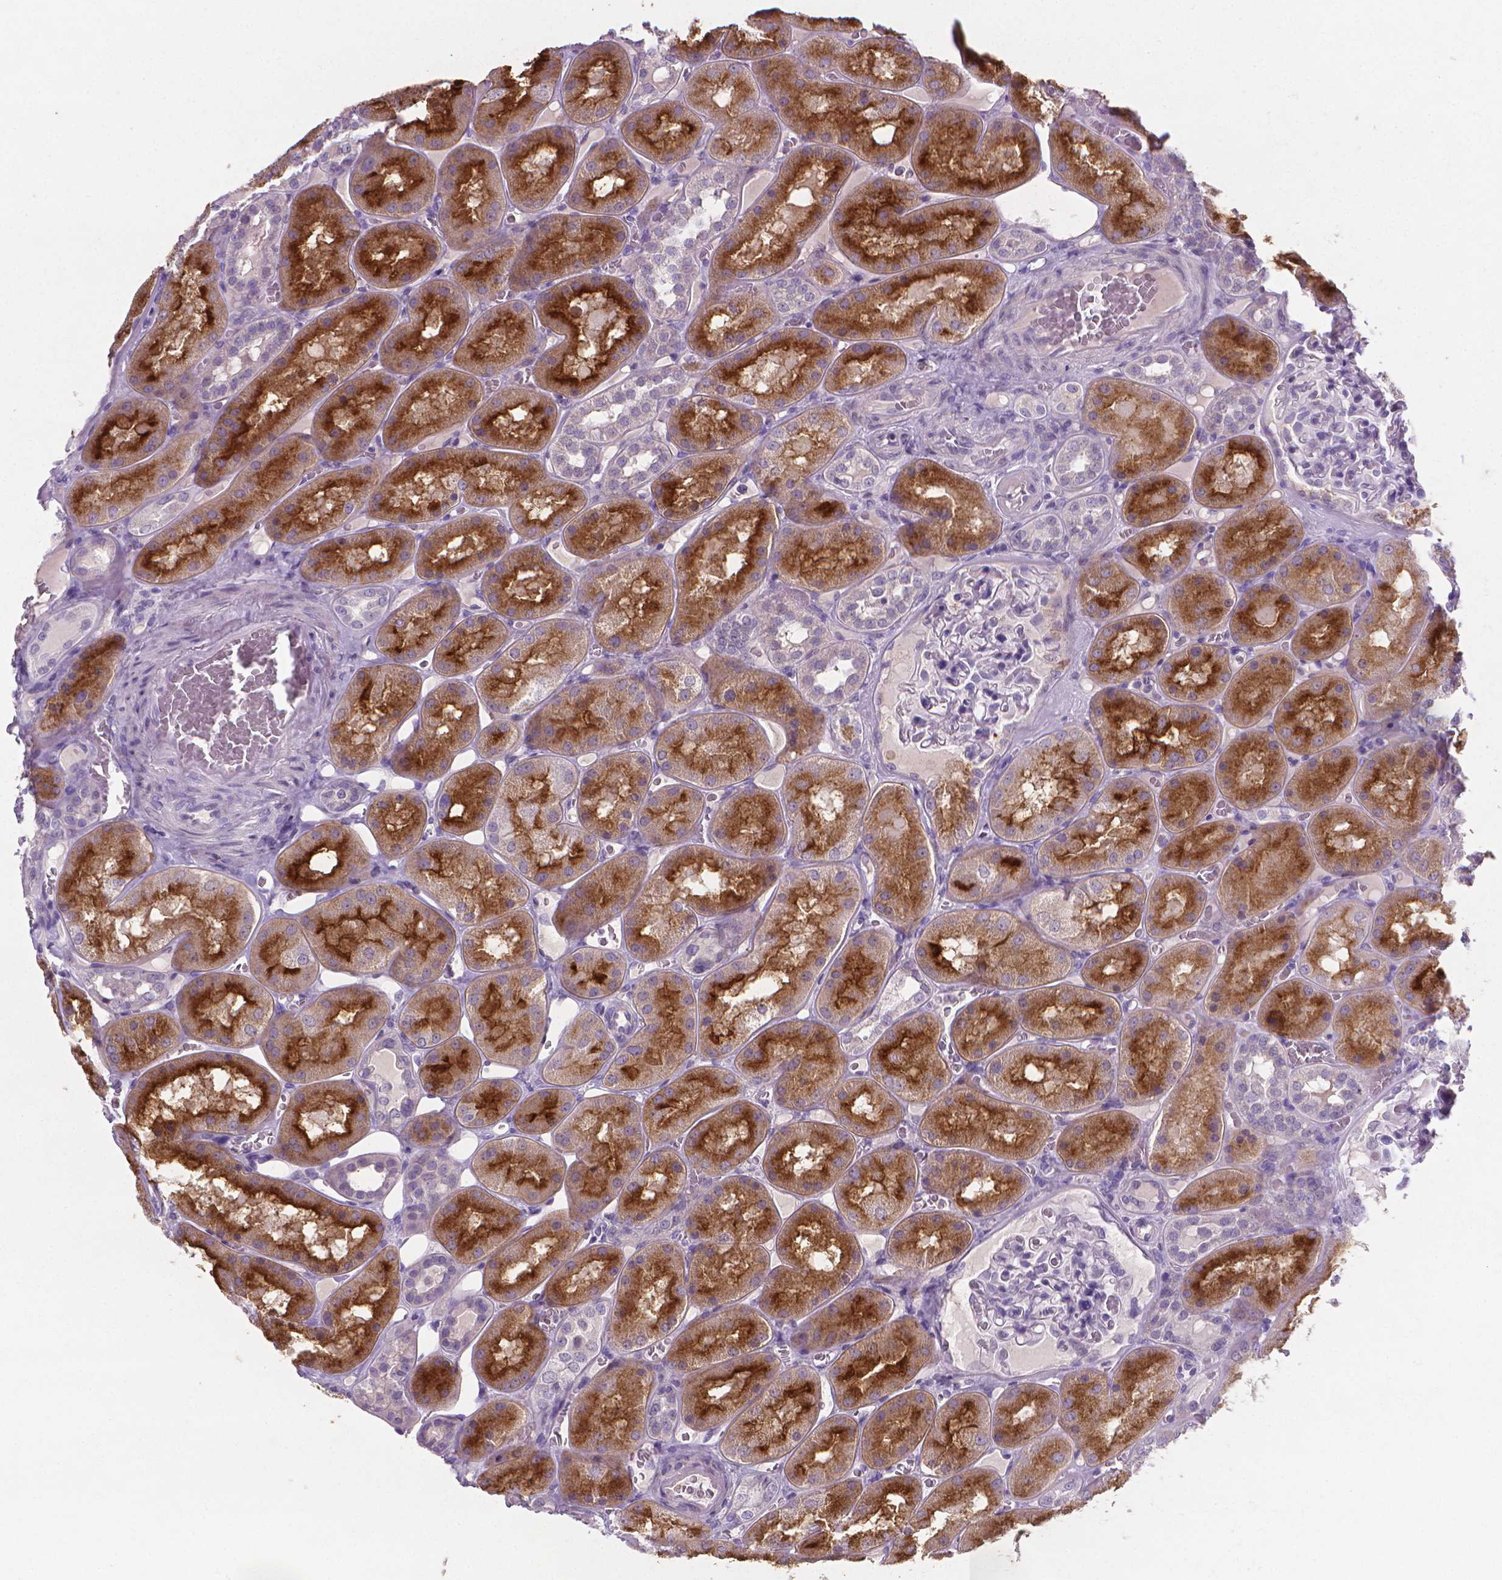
{"staining": {"intensity": "negative", "quantity": "none", "location": "none"}, "tissue": "kidney", "cell_type": "Cells in glomeruli", "image_type": "normal", "snomed": [{"axis": "morphology", "description": "Normal tissue, NOS"}, {"axis": "topography", "description": "Kidney"}], "caption": "Protein analysis of unremarkable kidney shows no significant staining in cells in glomeruli.", "gene": "XPNPEP2", "patient": {"sex": "male", "age": 73}}